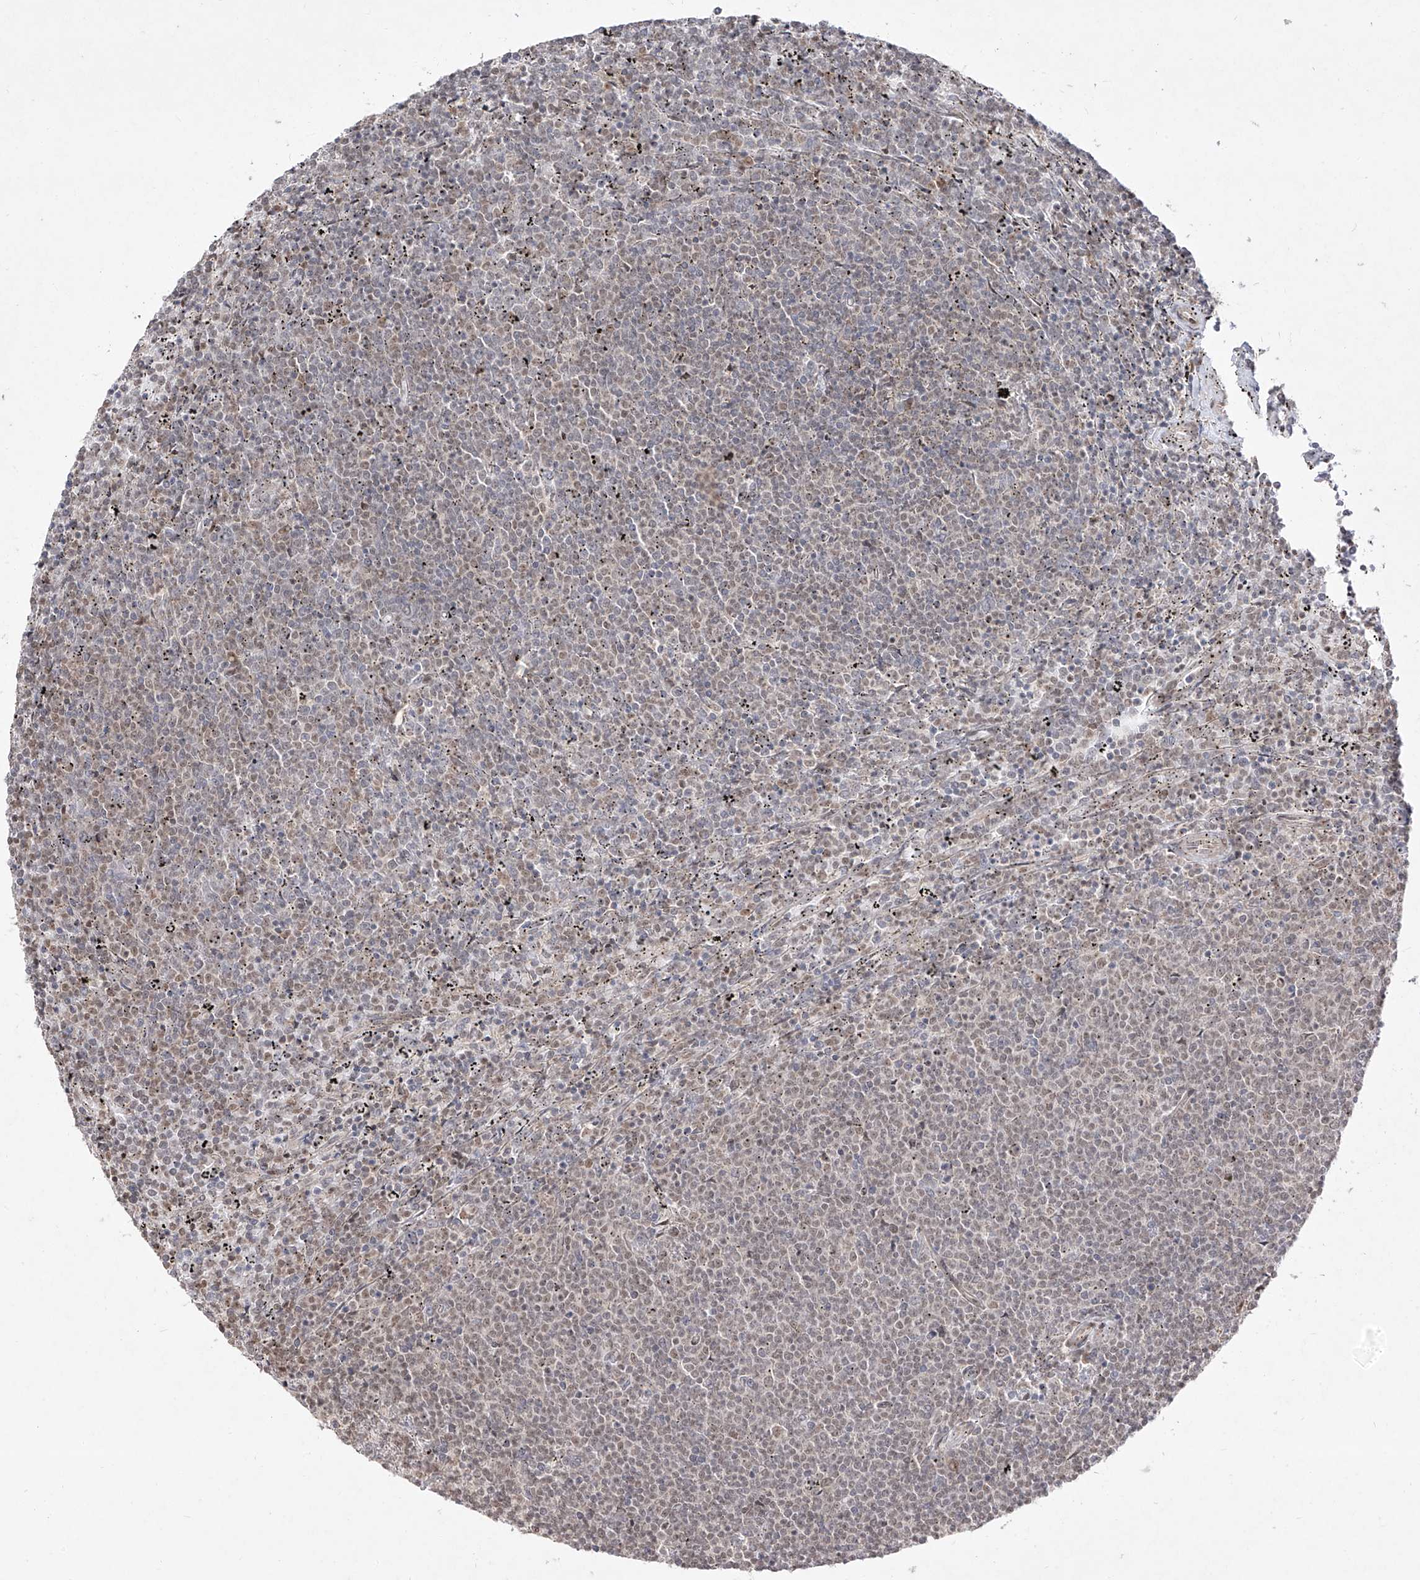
{"staining": {"intensity": "weak", "quantity": "<25%", "location": "nuclear"}, "tissue": "lymphoma", "cell_type": "Tumor cells", "image_type": "cancer", "snomed": [{"axis": "morphology", "description": "Malignant lymphoma, non-Hodgkin's type, Low grade"}, {"axis": "topography", "description": "Spleen"}], "caption": "Tumor cells show no significant positivity in malignant lymphoma, non-Hodgkin's type (low-grade).", "gene": "SNRNP27", "patient": {"sex": "female", "age": 50}}